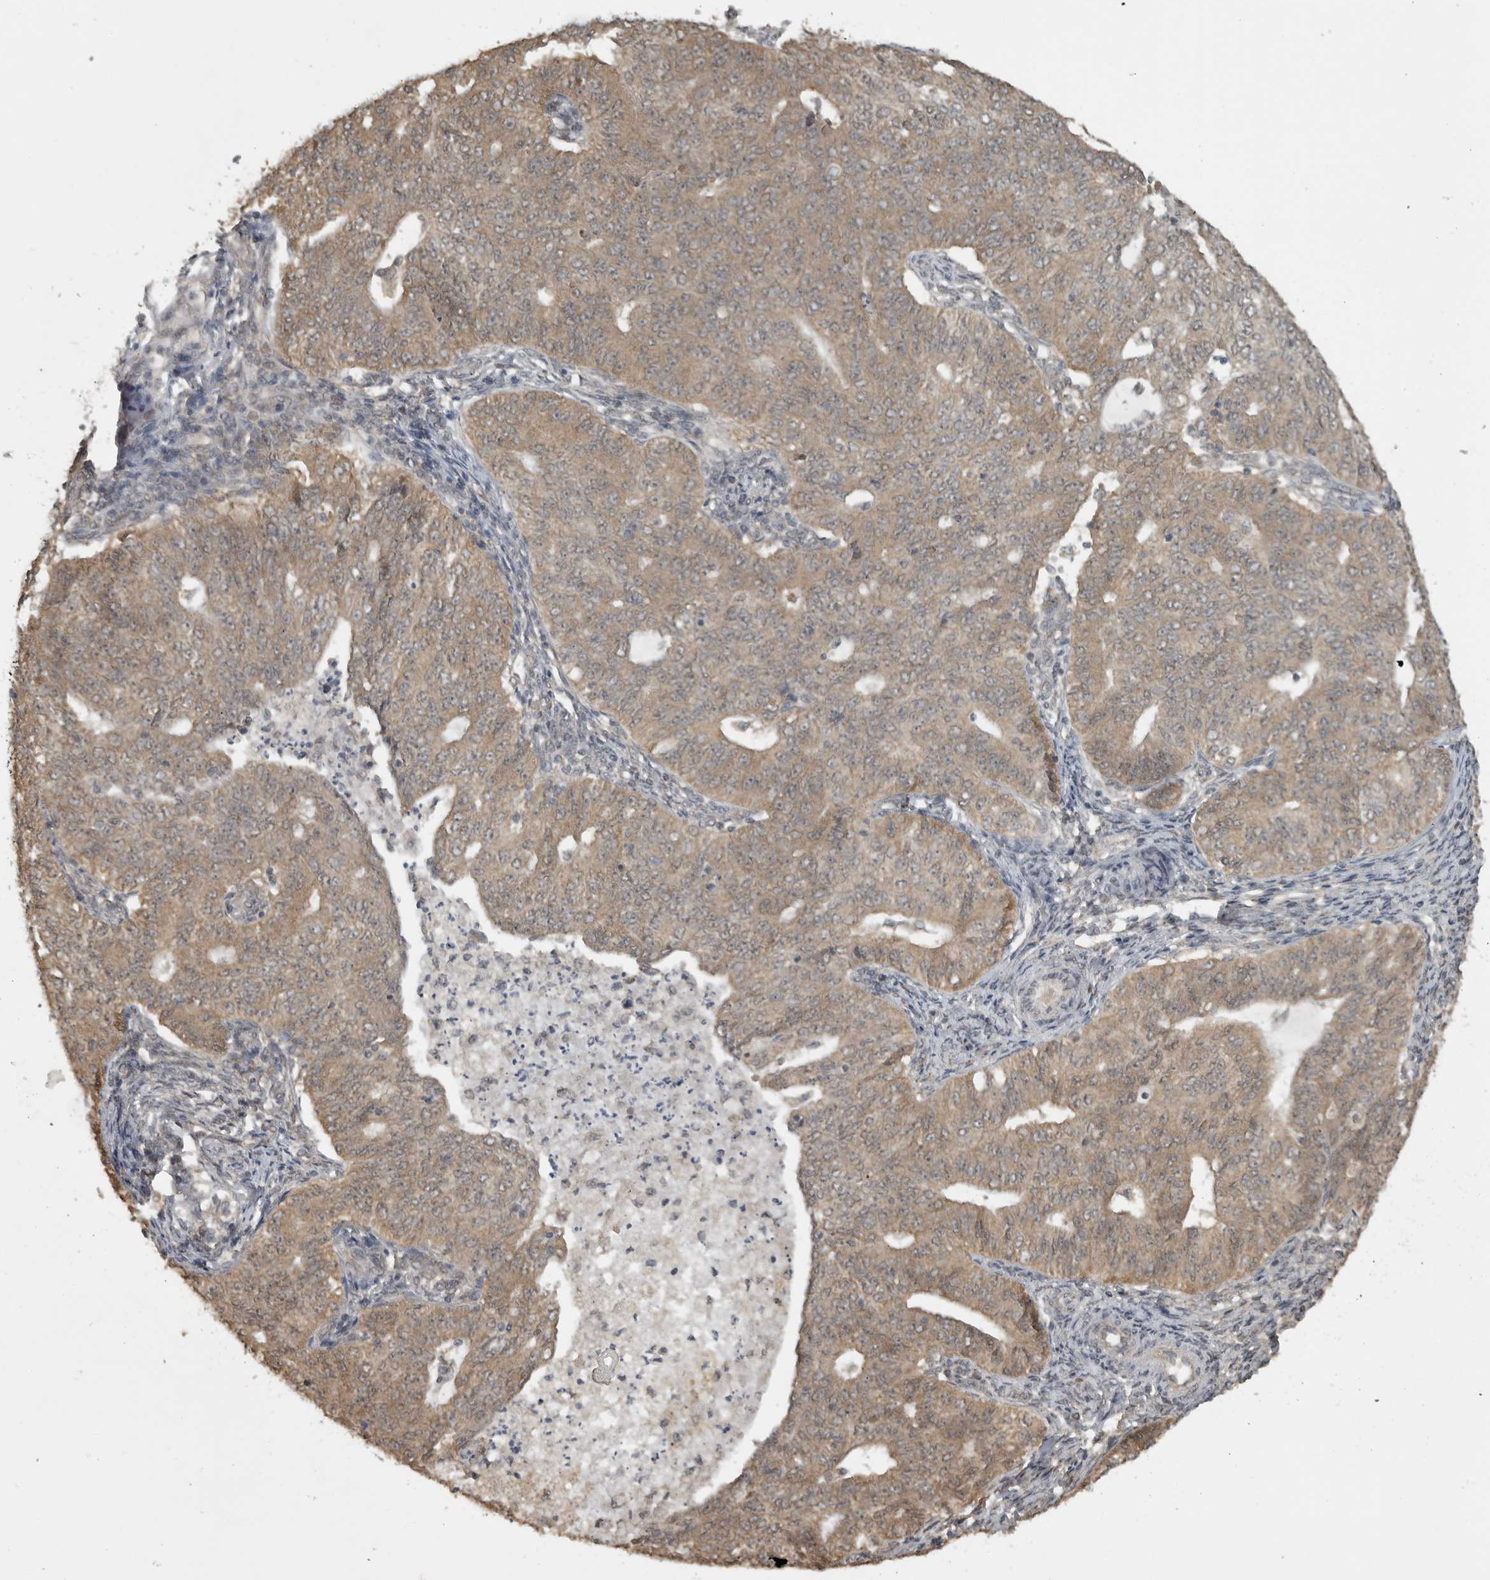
{"staining": {"intensity": "moderate", "quantity": ">75%", "location": "cytoplasmic/membranous"}, "tissue": "endometrial cancer", "cell_type": "Tumor cells", "image_type": "cancer", "snomed": [{"axis": "morphology", "description": "Adenocarcinoma, NOS"}, {"axis": "topography", "description": "Endometrium"}], "caption": "This micrograph reveals immunohistochemistry staining of human adenocarcinoma (endometrial), with medium moderate cytoplasmic/membranous staining in approximately >75% of tumor cells.", "gene": "LLGL1", "patient": {"sex": "female", "age": 32}}